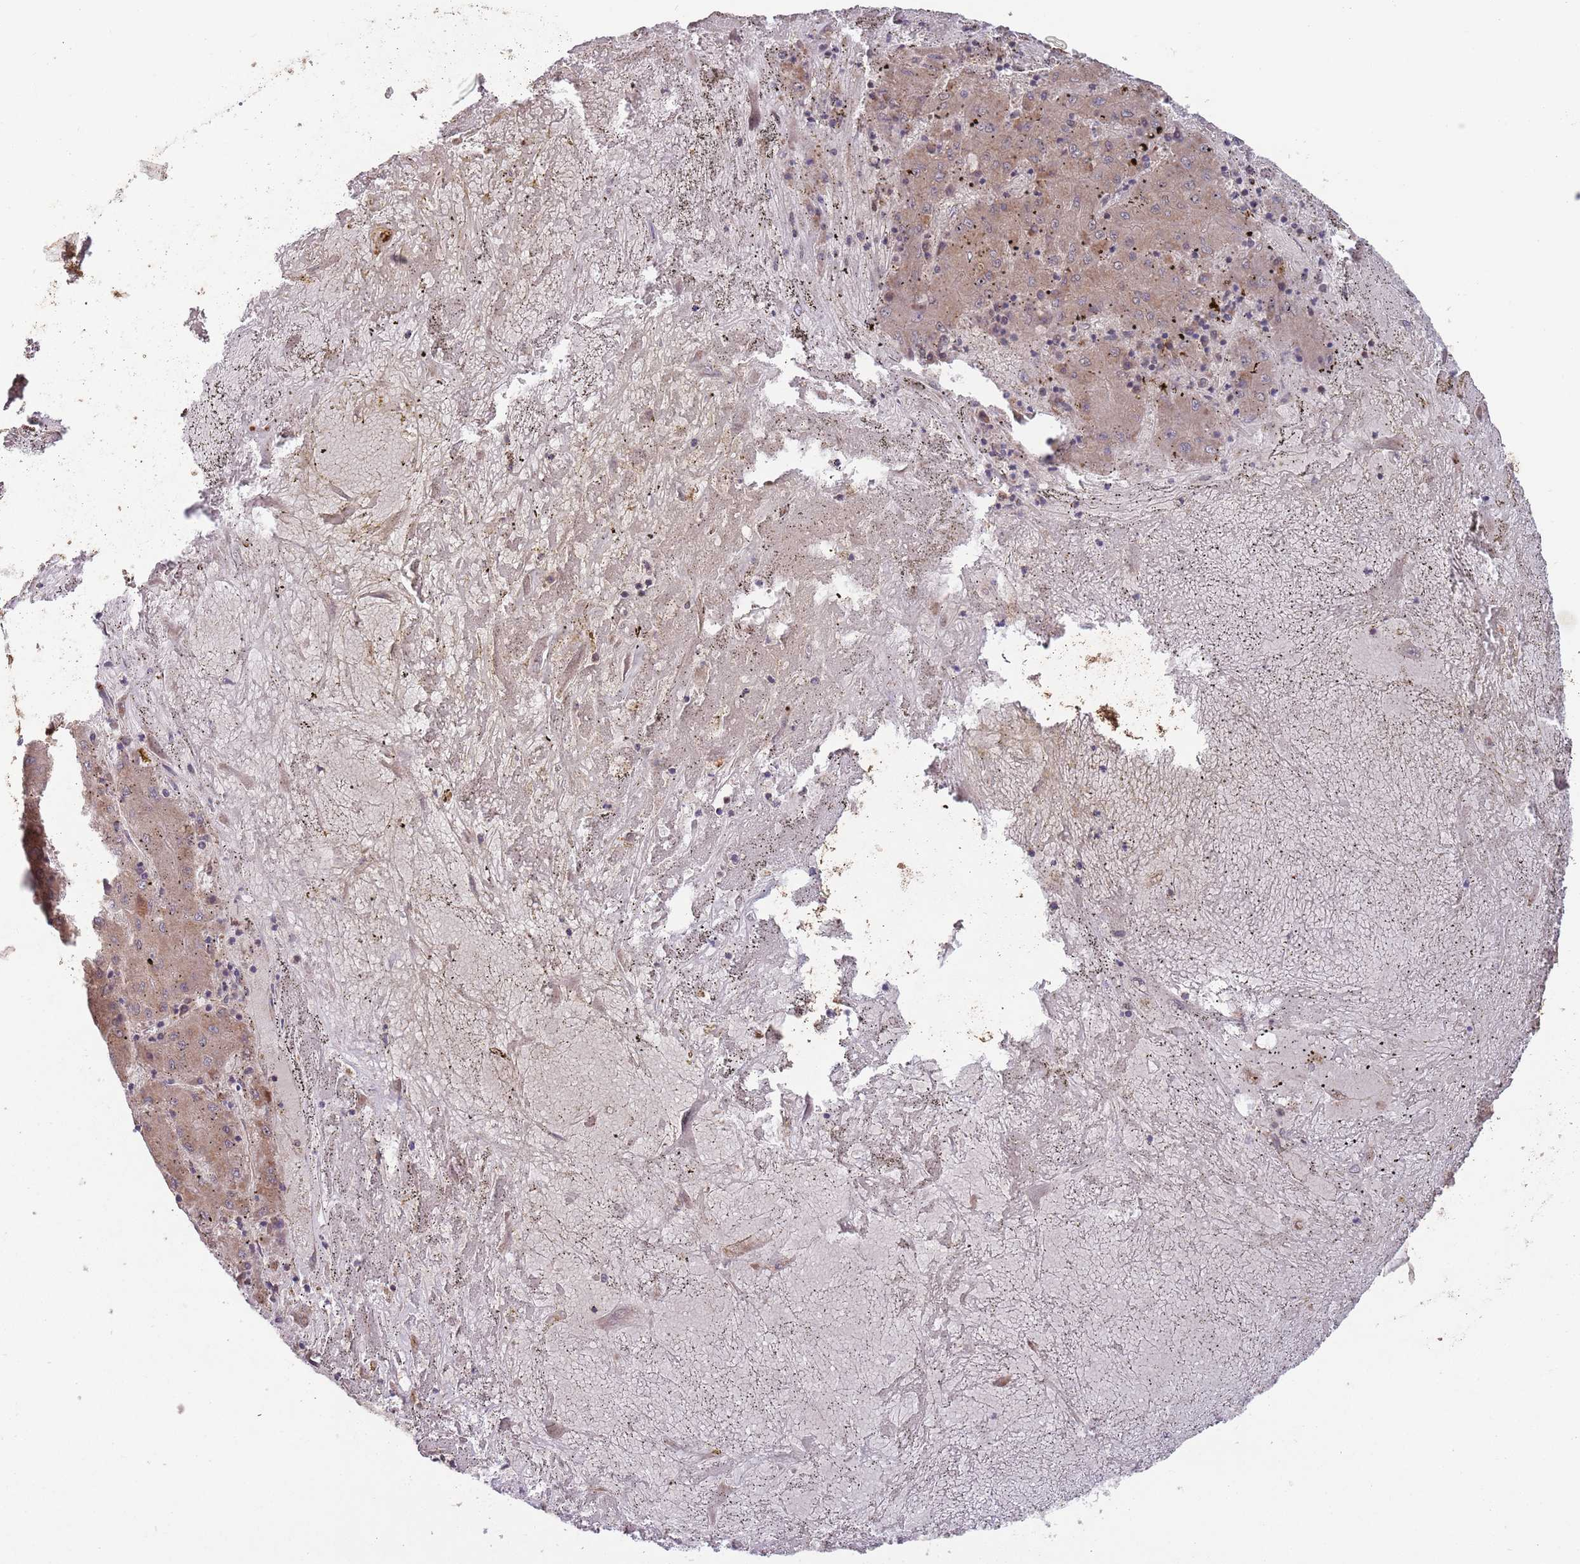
{"staining": {"intensity": "moderate", "quantity": ">75%", "location": "cytoplasmic/membranous"}, "tissue": "liver cancer", "cell_type": "Tumor cells", "image_type": "cancer", "snomed": [{"axis": "morphology", "description": "Carcinoma, Hepatocellular, NOS"}, {"axis": "topography", "description": "Liver"}], "caption": "An immunohistochemistry histopathology image of neoplastic tissue is shown. Protein staining in brown shows moderate cytoplasmic/membranous positivity in liver hepatocellular carcinoma within tumor cells.", "gene": "MFNG", "patient": {"sex": "male", "age": 72}}